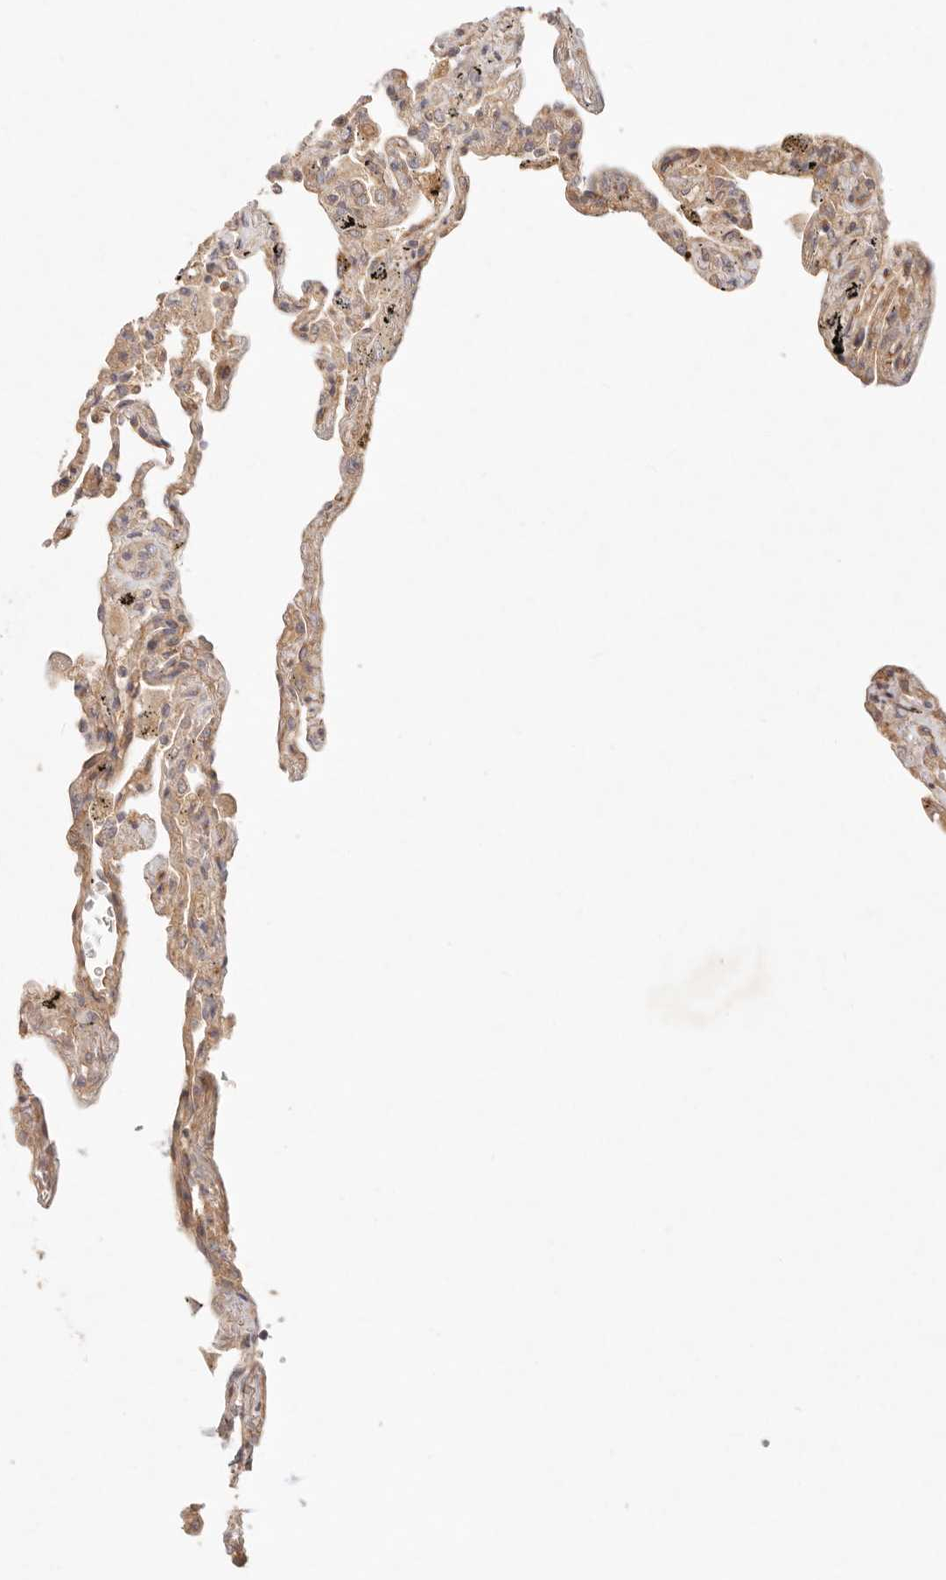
{"staining": {"intensity": "moderate", "quantity": "25%-75%", "location": "cytoplasmic/membranous"}, "tissue": "lung", "cell_type": "Alveolar cells", "image_type": "normal", "snomed": [{"axis": "morphology", "description": "Normal tissue, NOS"}, {"axis": "topography", "description": "Lung"}], "caption": "Immunohistochemistry (IHC) (DAB (3,3'-diaminobenzidine)) staining of unremarkable lung exhibits moderate cytoplasmic/membranous protein staining in about 25%-75% of alveolar cells. Immunohistochemistry (IHC) stains the protein in brown and the nuclei are stained blue.", "gene": "PPP1R3B", "patient": {"sex": "male", "age": 59}}